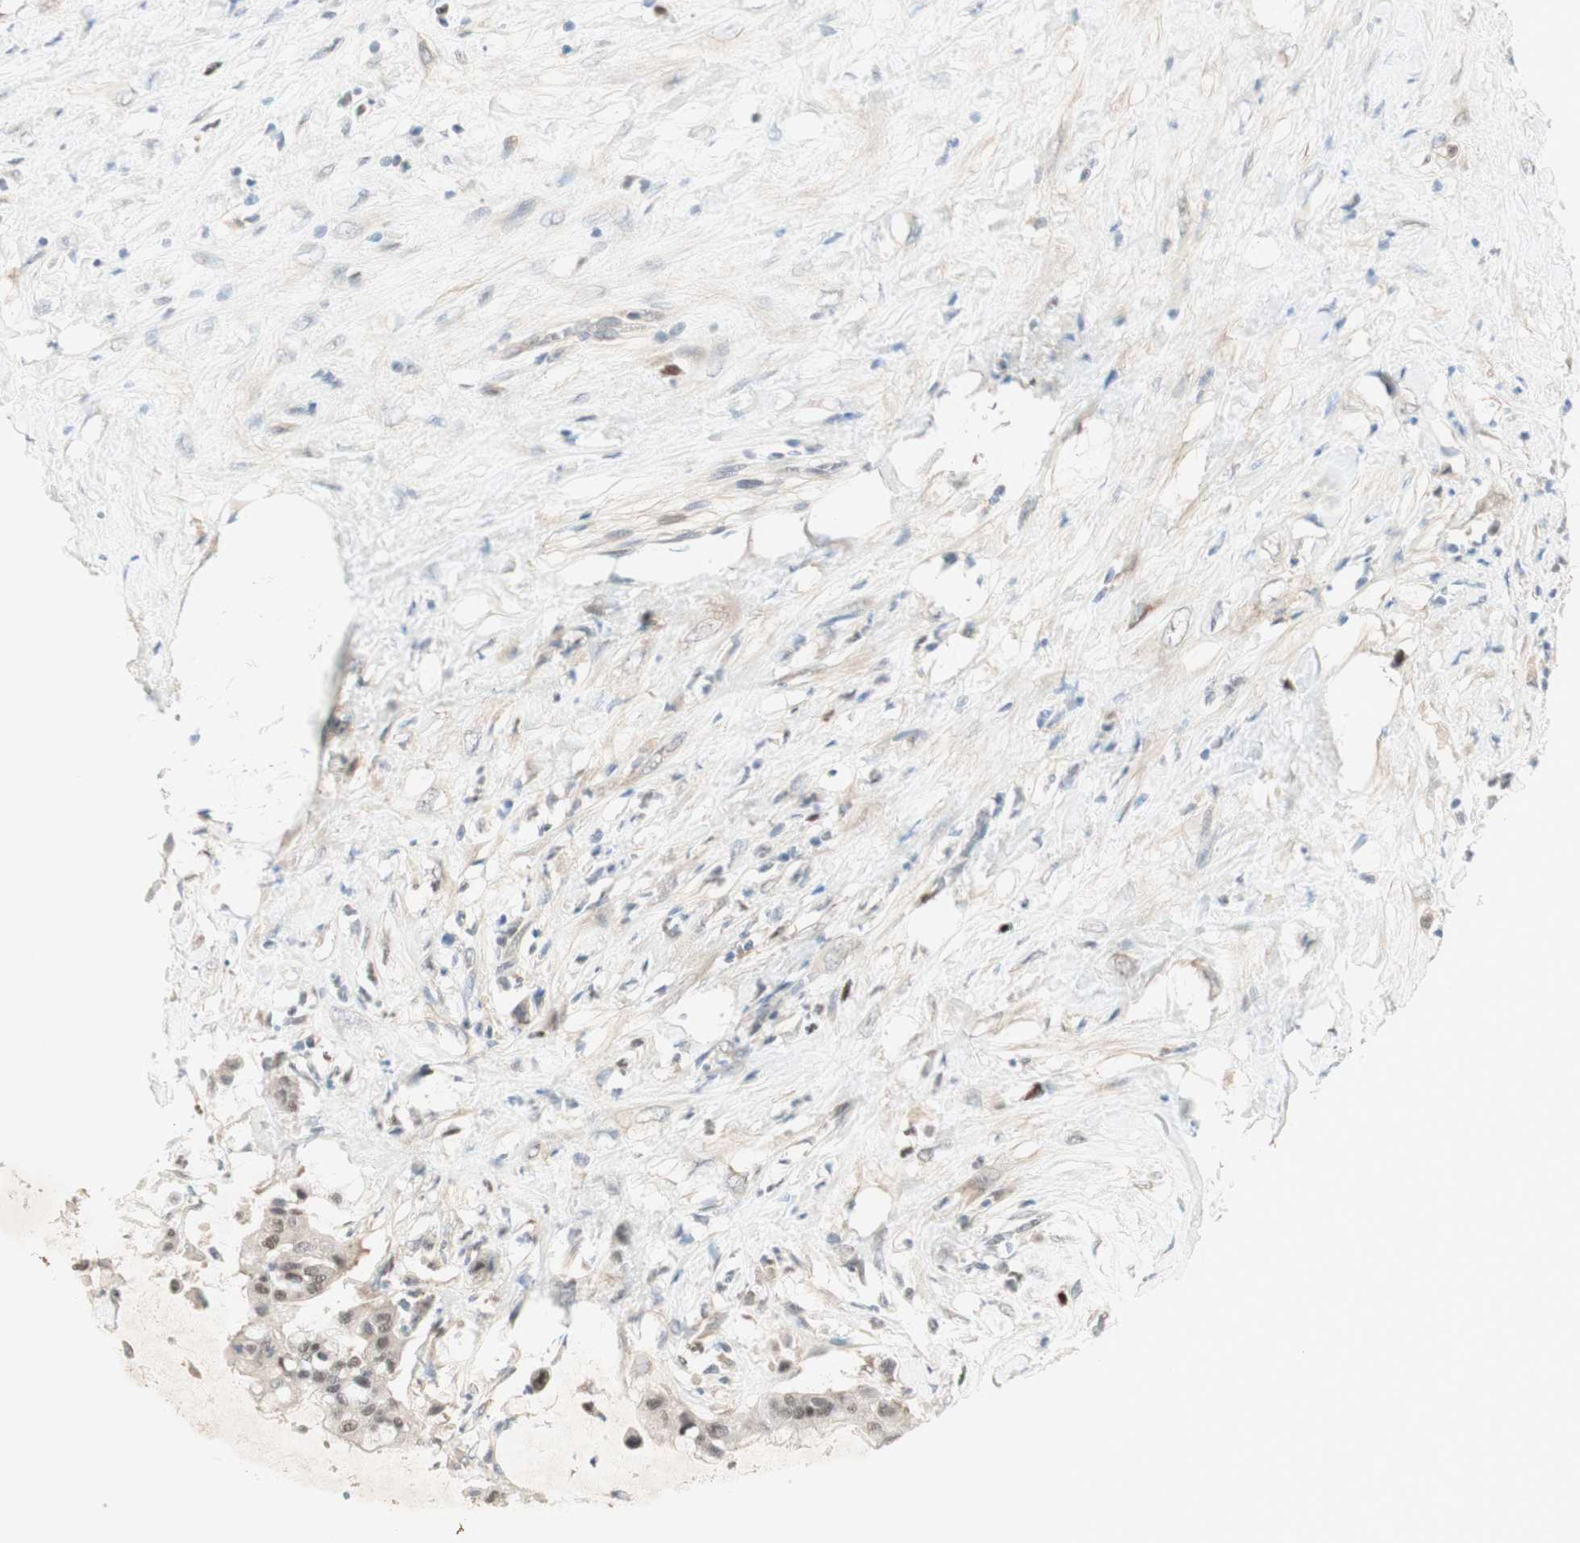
{"staining": {"intensity": "weak", "quantity": "<25%", "location": "nuclear"}, "tissue": "pancreatic cancer", "cell_type": "Tumor cells", "image_type": "cancer", "snomed": [{"axis": "morphology", "description": "Adenocarcinoma, NOS"}, {"axis": "topography", "description": "Pancreas"}], "caption": "Tumor cells show no significant expression in pancreatic adenocarcinoma. (DAB IHC, high magnification).", "gene": "RFNG", "patient": {"sex": "male", "age": 41}}